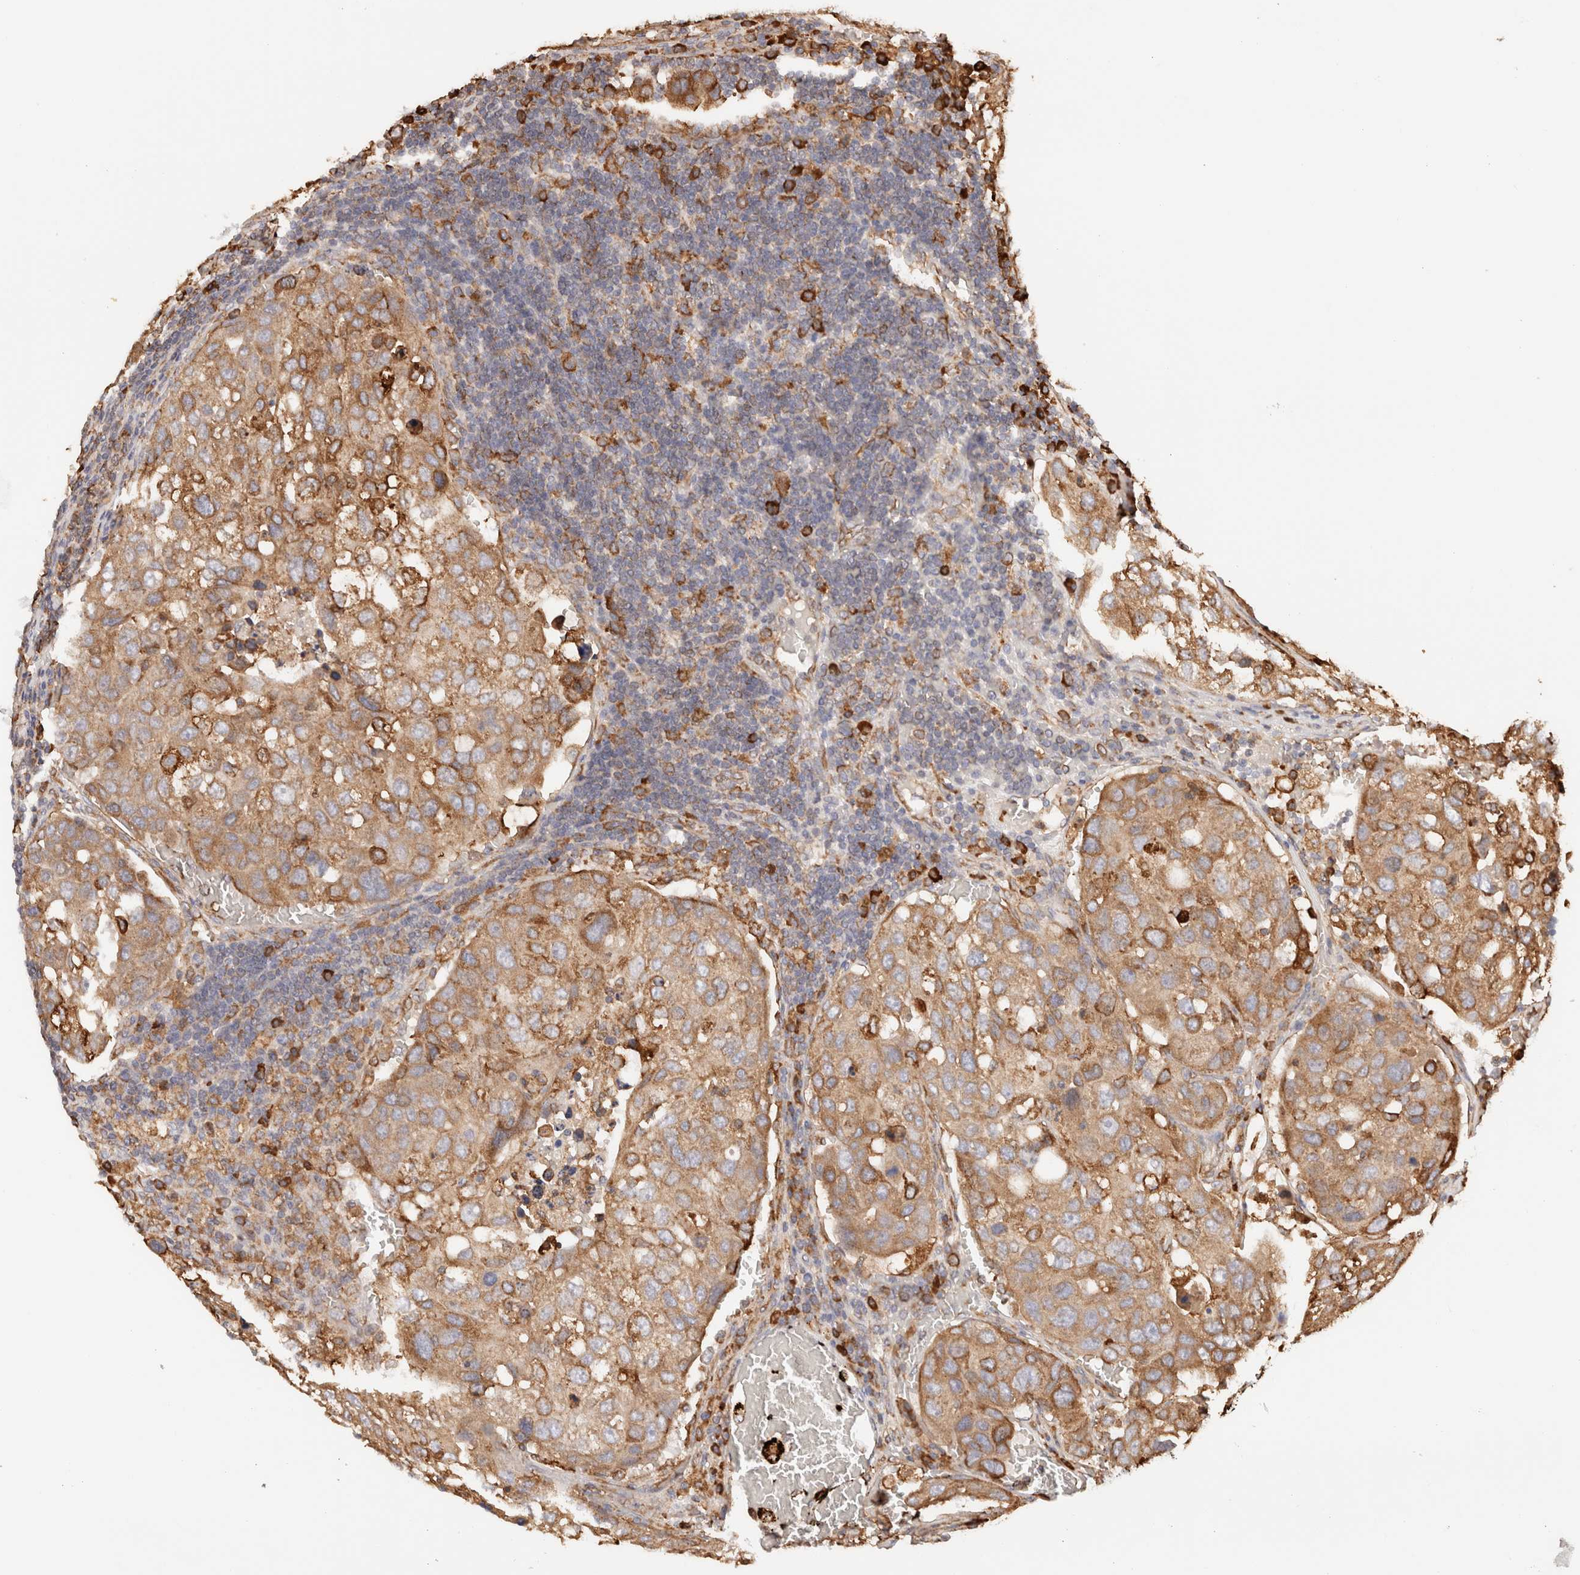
{"staining": {"intensity": "moderate", "quantity": ">75%", "location": "cytoplasmic/membranous"}, "tissue": "urothelial cancer", "cell_type": "Tumor cells", "image_type": "cancer", "snomed": [{"axis": "morphology", "description": "Urothelial carcinoma, High grade"}, {"axis": "topography", "description": "Lymph node"}, {"axis": "topography", "description": "Urinary bladder"}], "caption": "Immunohistochemistry (IHC) of human high-grade urothelial carcinoma demonstrates medium levels of moderate cytoplasmic/membranous positivity in approximately >75% of tumor cells. (Brightfield microscopy of DAB IHC at high magnification).", "gene": "FER", "patient": {"sex": "male", "age": 51}}